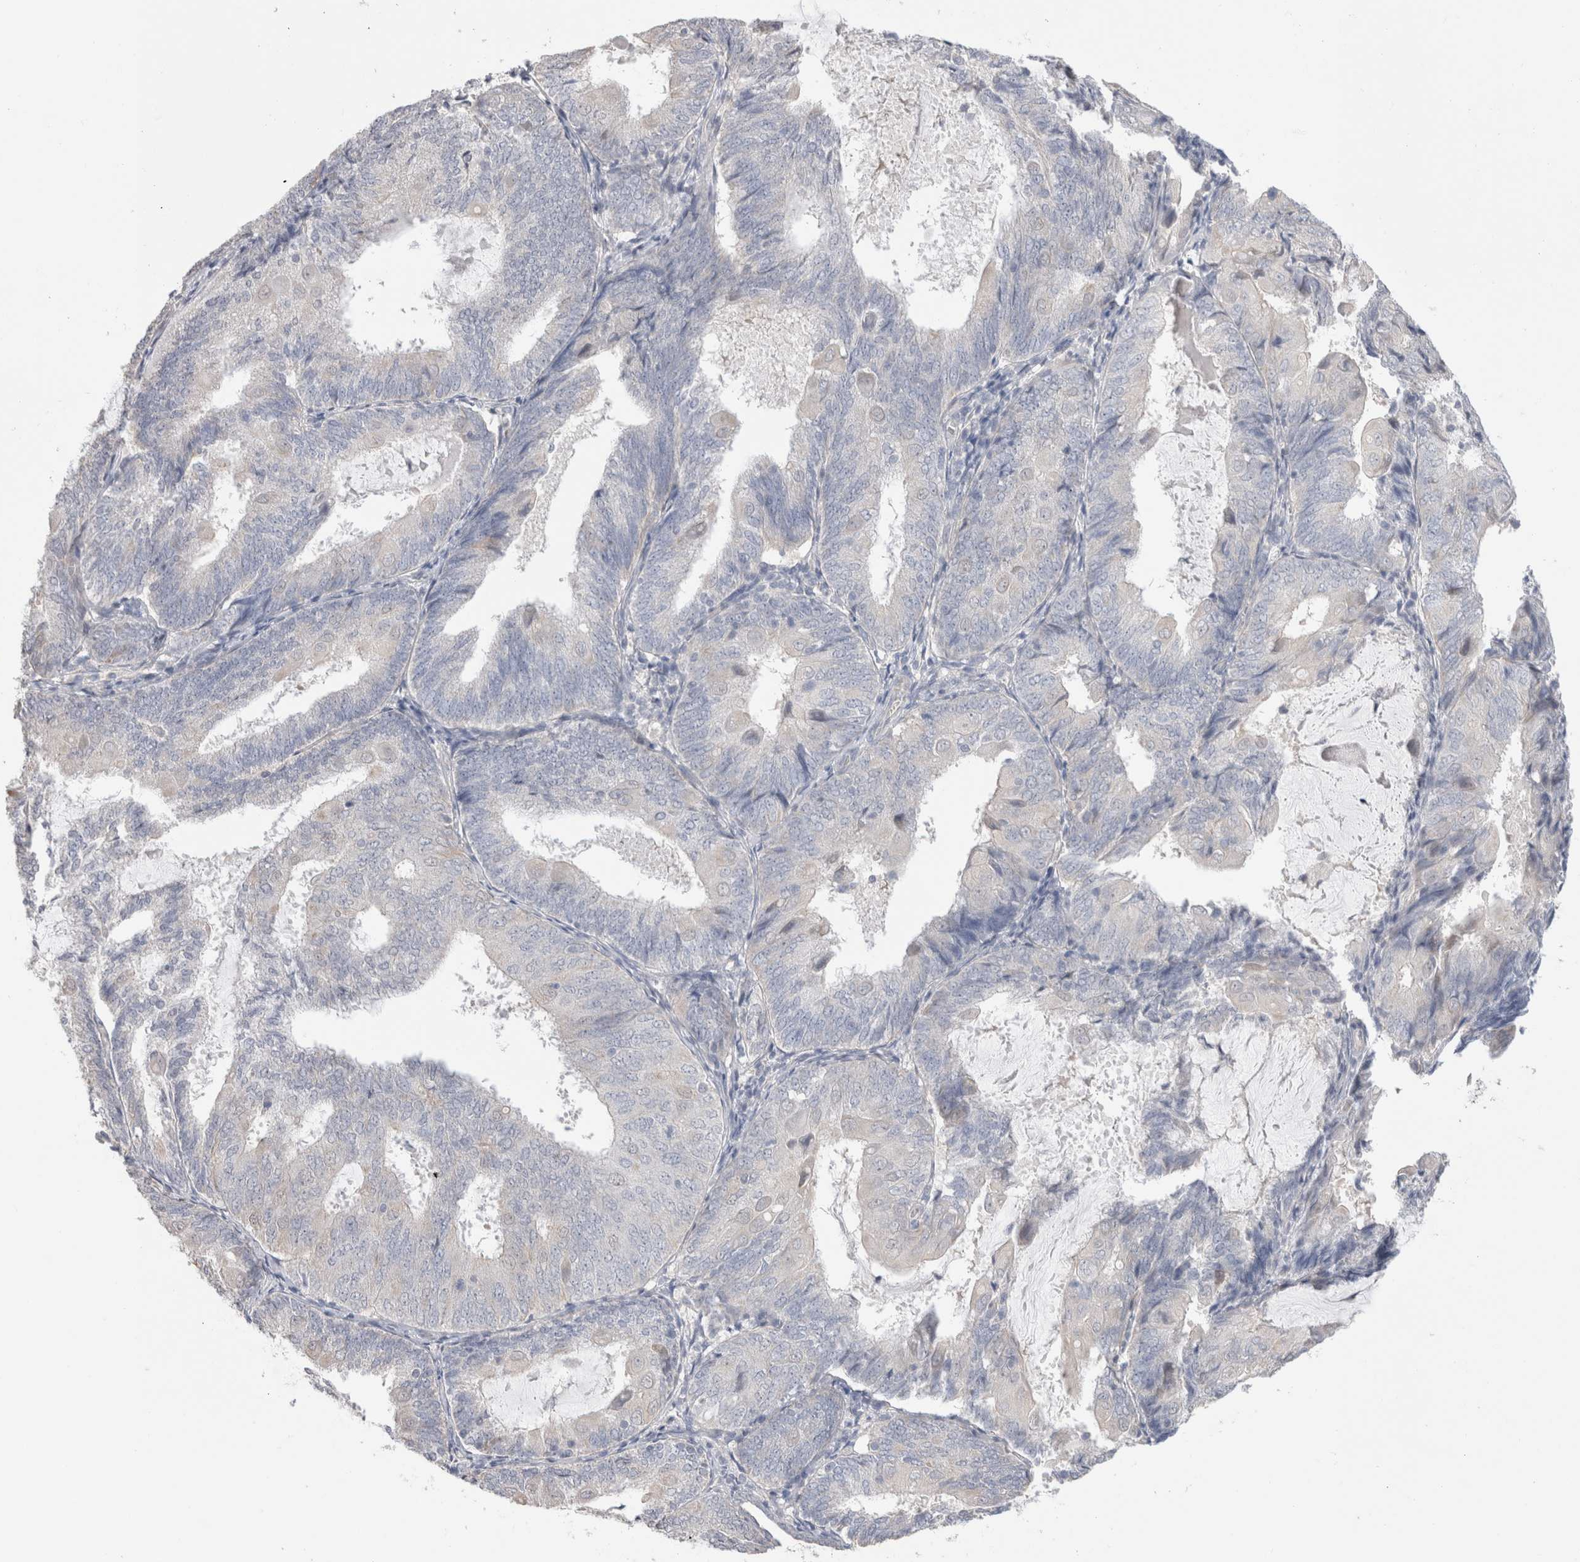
{"staining": {"intensity": "negative", "quantity": "none", "location": "none"}, "tissue": "endometrial cancer", "cell_type": "Tumor cells", "image_type": "cancer", "snomed": [{"axis": "morphology", "description": "Adenocarcinoma, NOS"}, {"axis": "topography", "description": "Endometrium"}], "caption": "Micrograph shows no significant protein staining in tumor cells of adenocarcinoma (endometrial). (Stains: DAB (3,3'-diaminobenzidine) IHC with hematoxylin counter stain, Microscopy: brightfield microscopy at high magnification).", "gene": "DMD", "patient": {"sex": "female", "age": 81}}